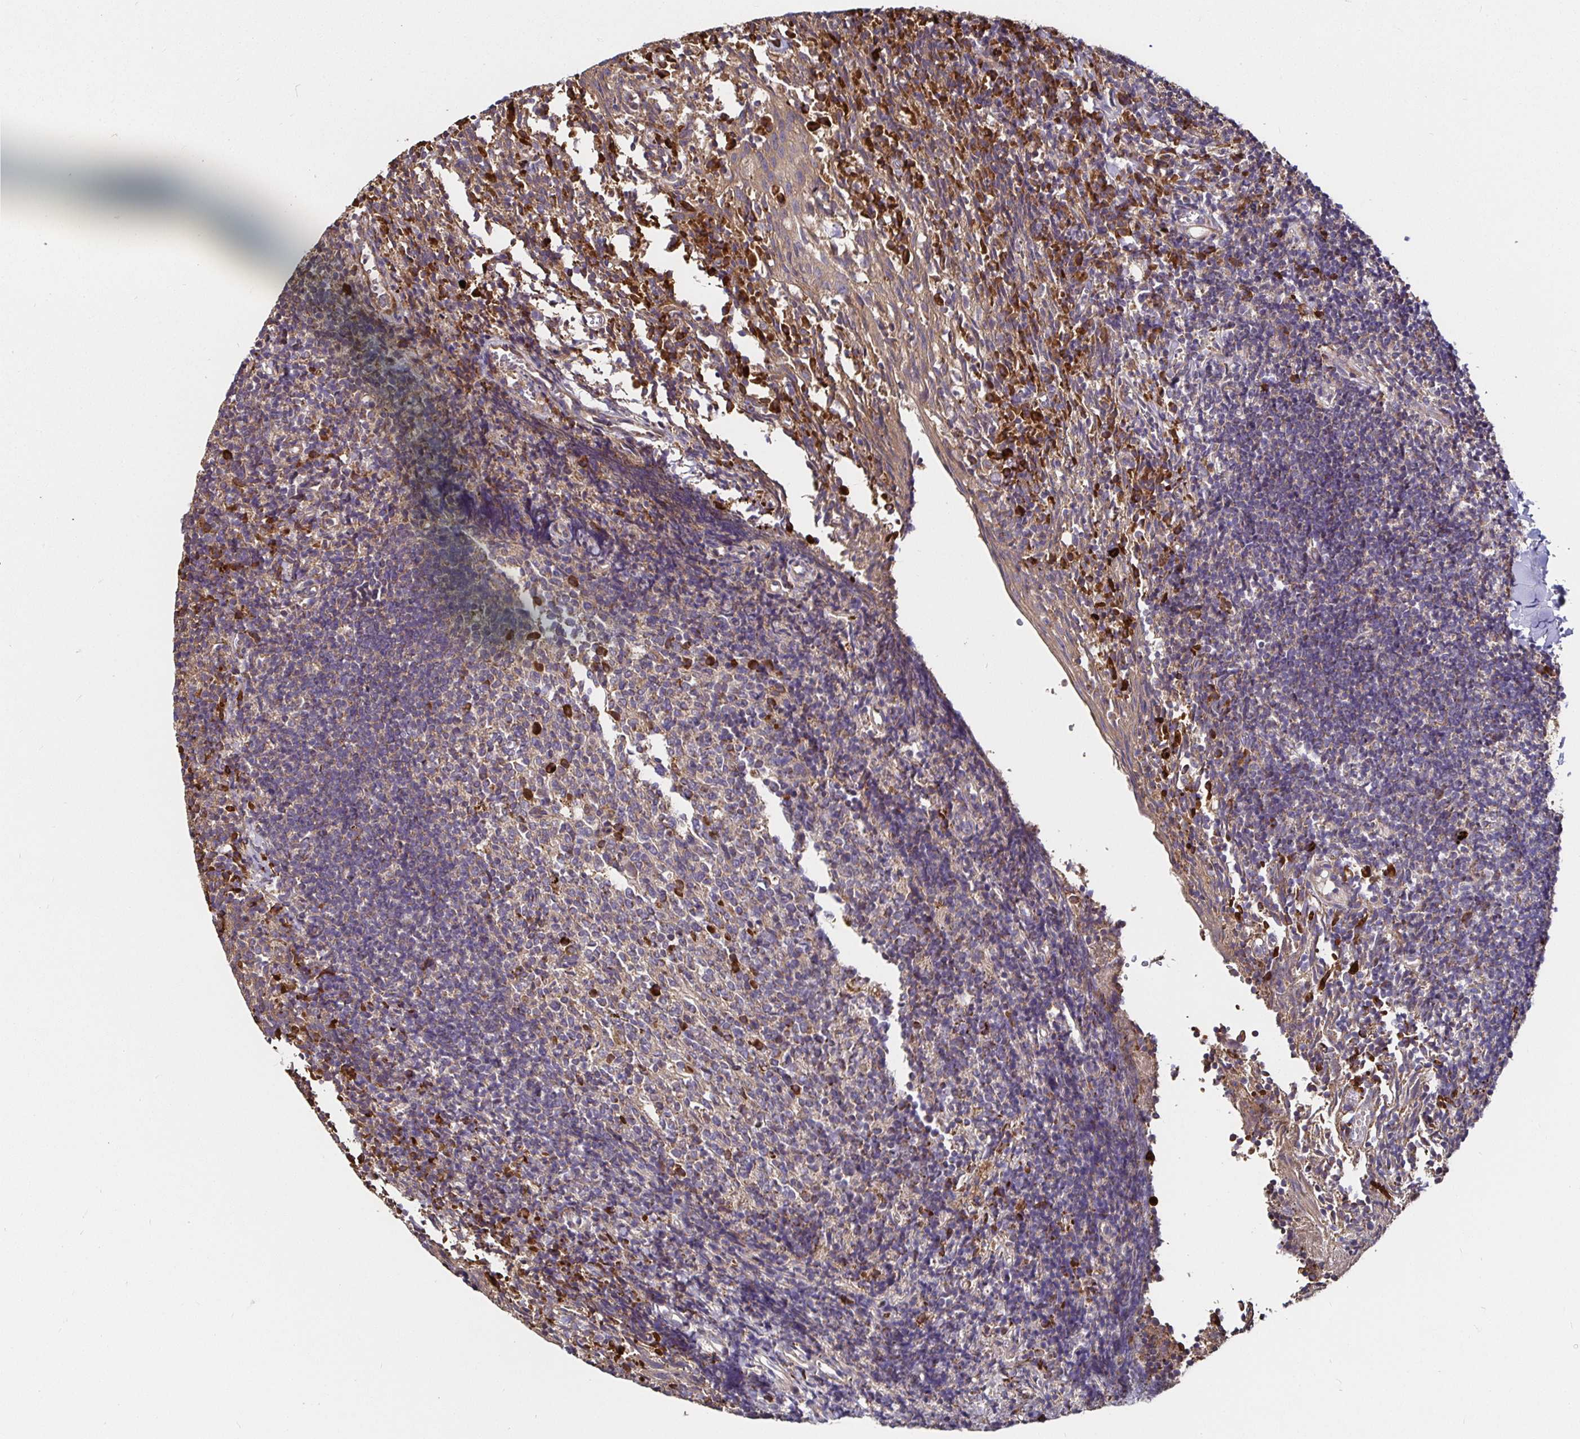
{"staining": {"intensity": "strong", "quantity": "<25%", "location": "cytoplasmic/membranous"}, "tissue": "tonsil", "cell_type": "Germinal center cells", "image_type": "normal", "snomed": [{"axis": "morphology", "description": "Normal tissue, NOS"}, {"axis": "topography", "description": "Tonsil"}], "caption": "The photomicrograph exhibits immunohistochemical staining of normal tonsil. There is strong cytoplasmic/membranous positivity is identified in approximately <25% of germinal center cells.", "gene": "MLST8", "patient": {"sex": "female", "age": 10}}